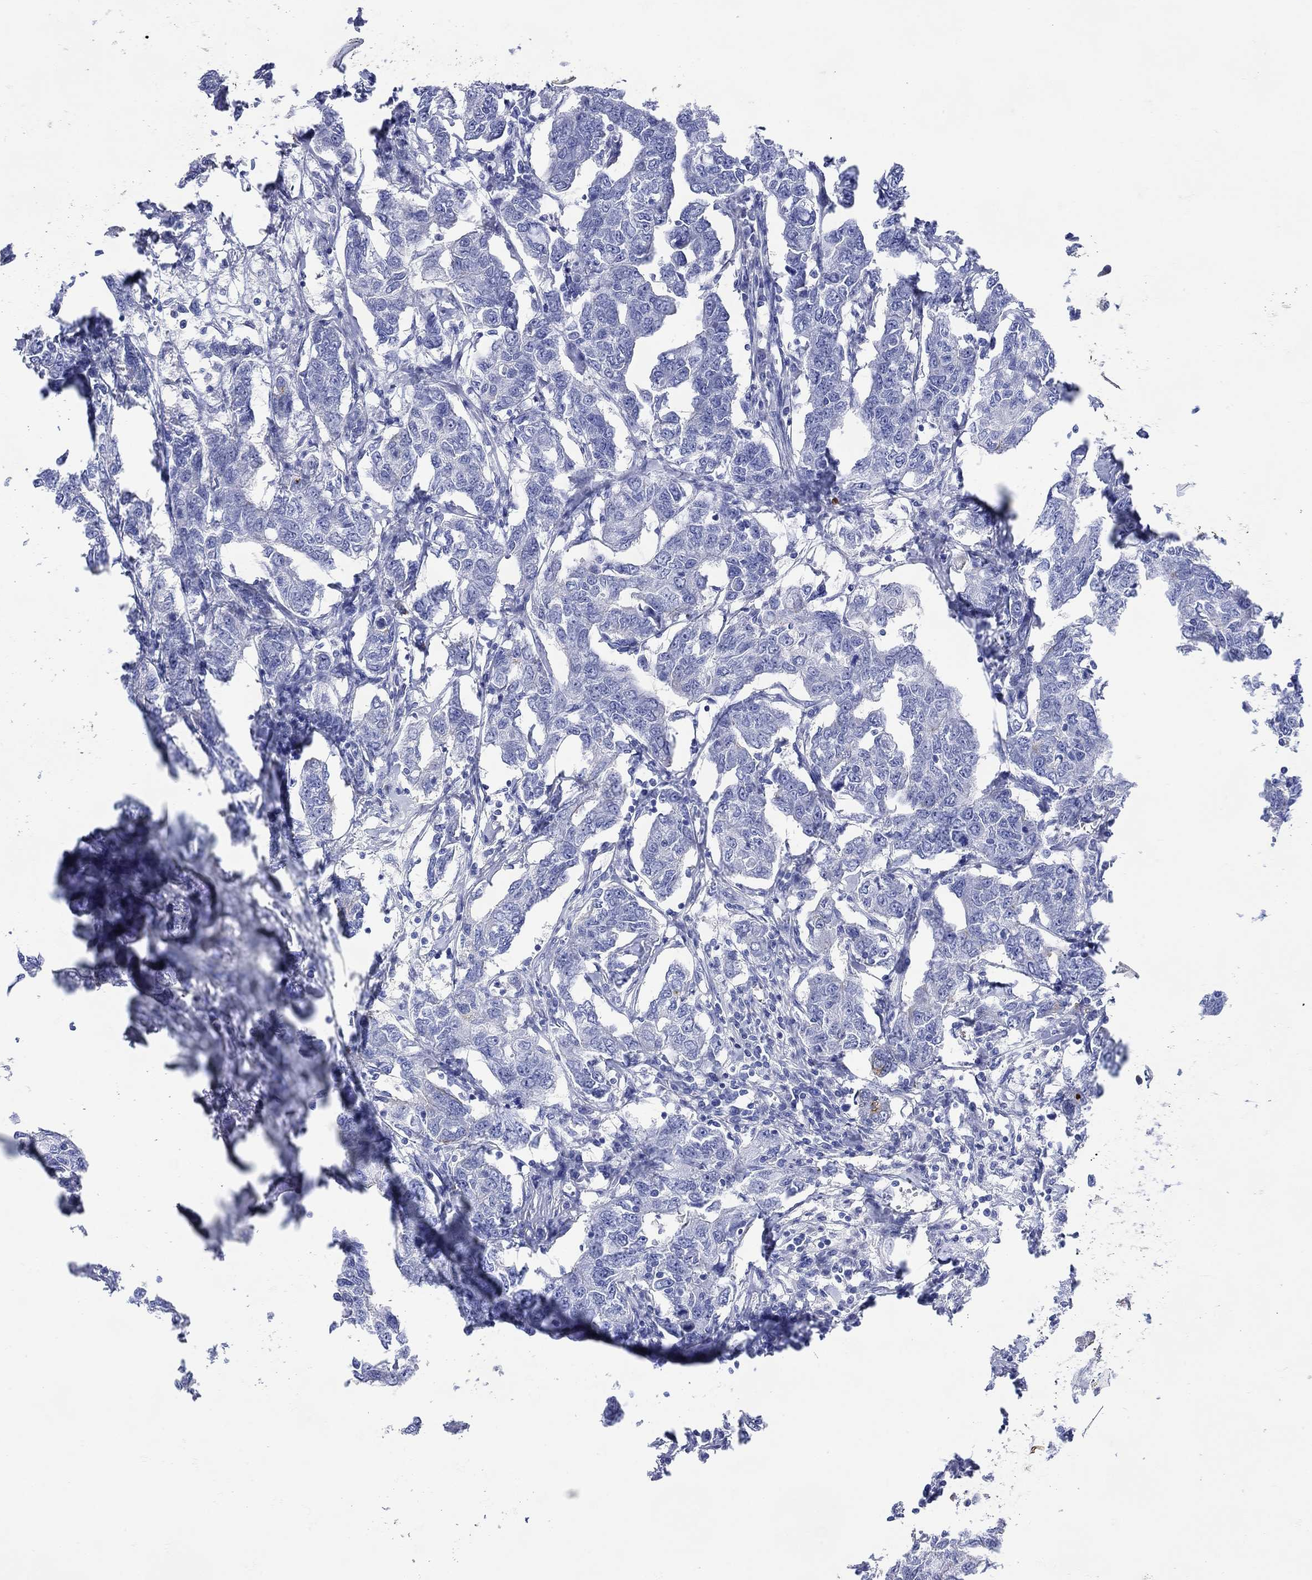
{"staining": {"intensity": "moderate", "quantity": "<25%", "location": "cytoplasmic/membranous"}, "tissue": "breast cancer", "cell_type": "Tumor cells", "image_type": "cancer", "snomed": [{"axis": "morphology", "description": "Duct carcinoma"}, {"axis": "topography", "description": "Breast"}], "caption": "This is an image of immunohistochemistry staining of breast cancer (intraductal carcinoma), which shows moderate staining in the cytoplasmic/membranous of tumor cells.", "gene": "ANKMY1", "patient": {"sex": "female", "age": 88}}